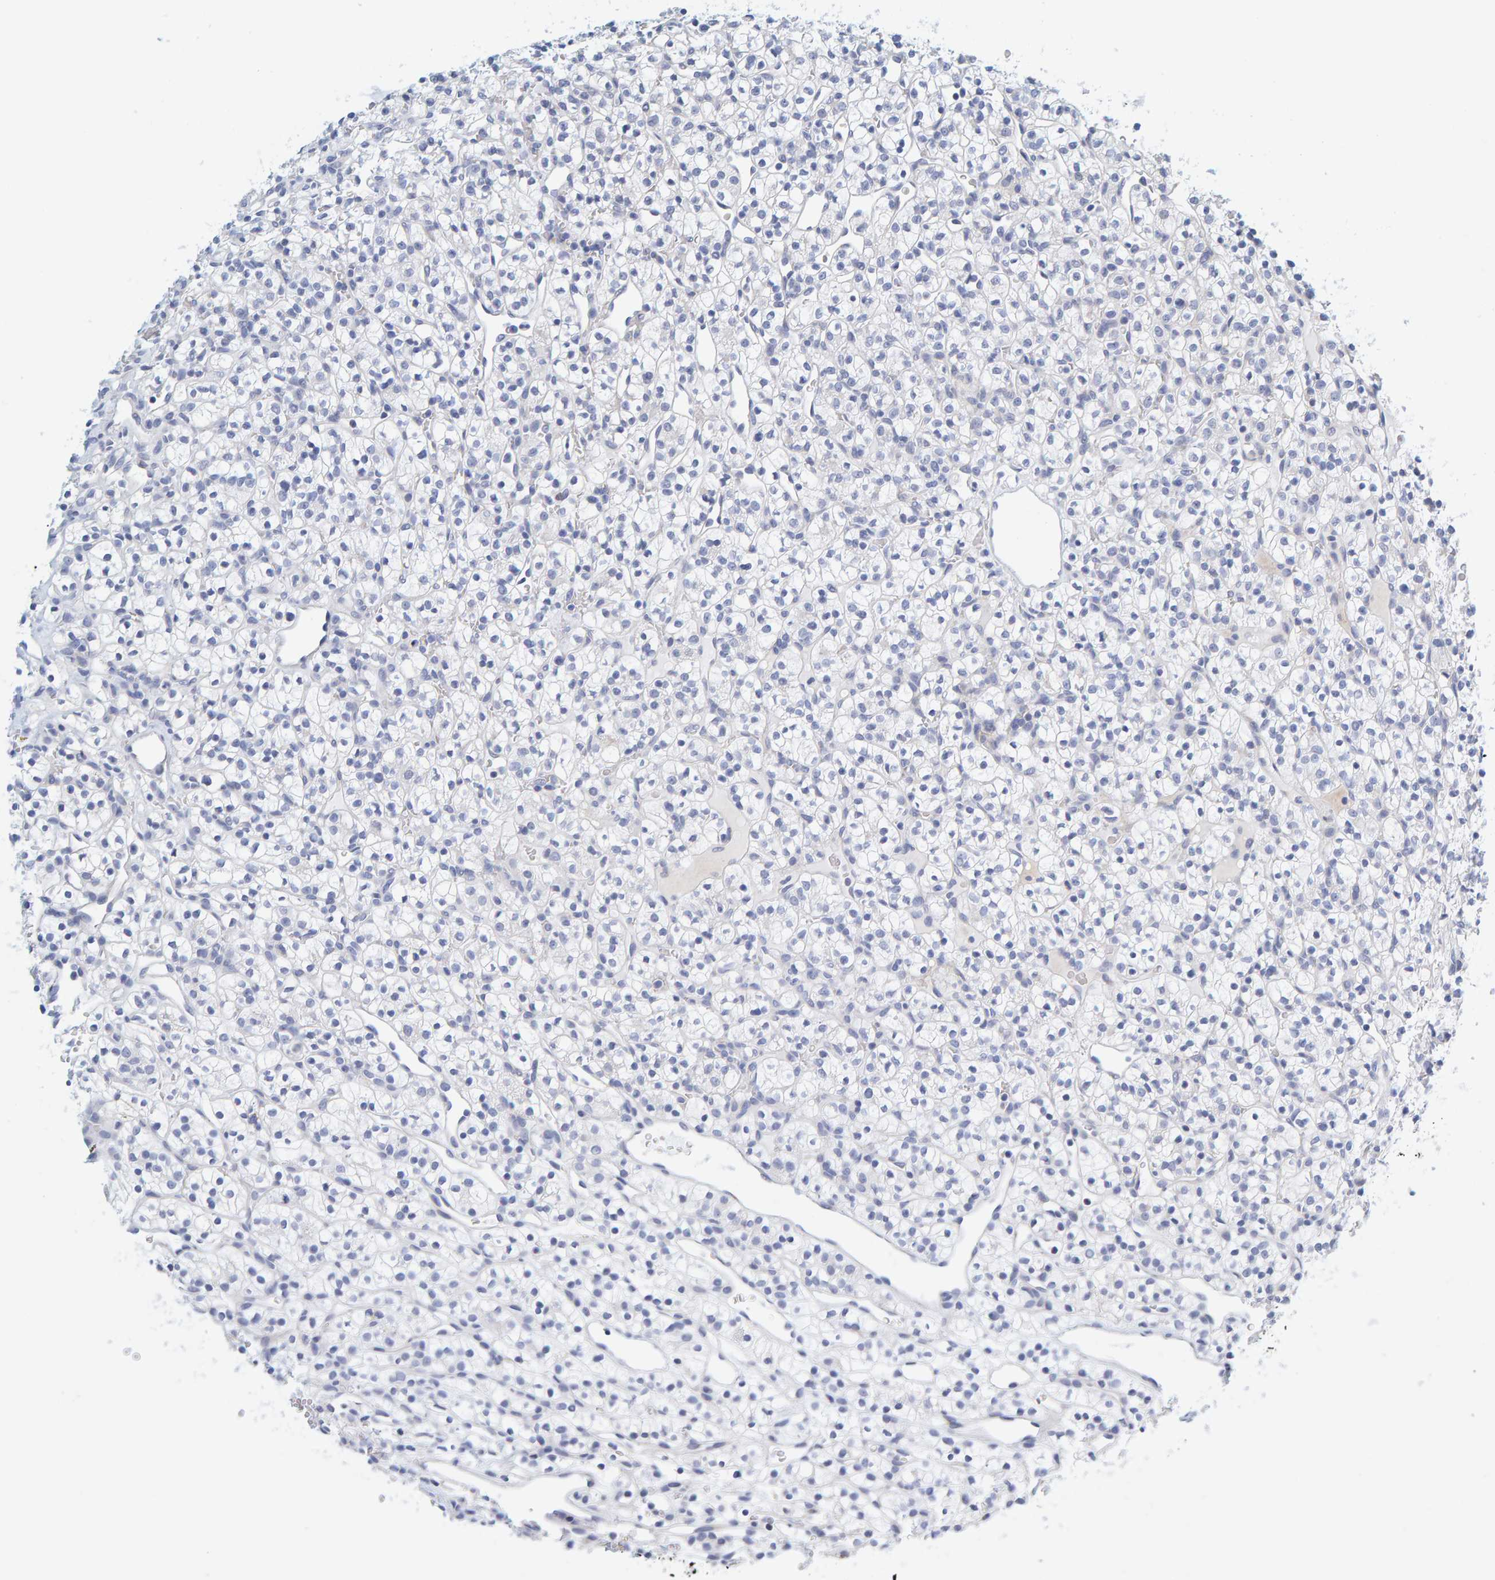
{"staining": {"intensity": "negative", "quantity": "none", "location": "none"}, "tissue": "renal cancer", "cell_type": "Tumor cells", "image_type": "cancer", "snomed": [{"axis": "morphology", "description": "Adenocarcinoma, NOS"}, {"axis": "topography", "description": "Kidney"}], "caption": "Tumor cells show no significant positivity in renal cancer.", "gene": "MOG", "patient": {"sex": "female", "age": 57}}